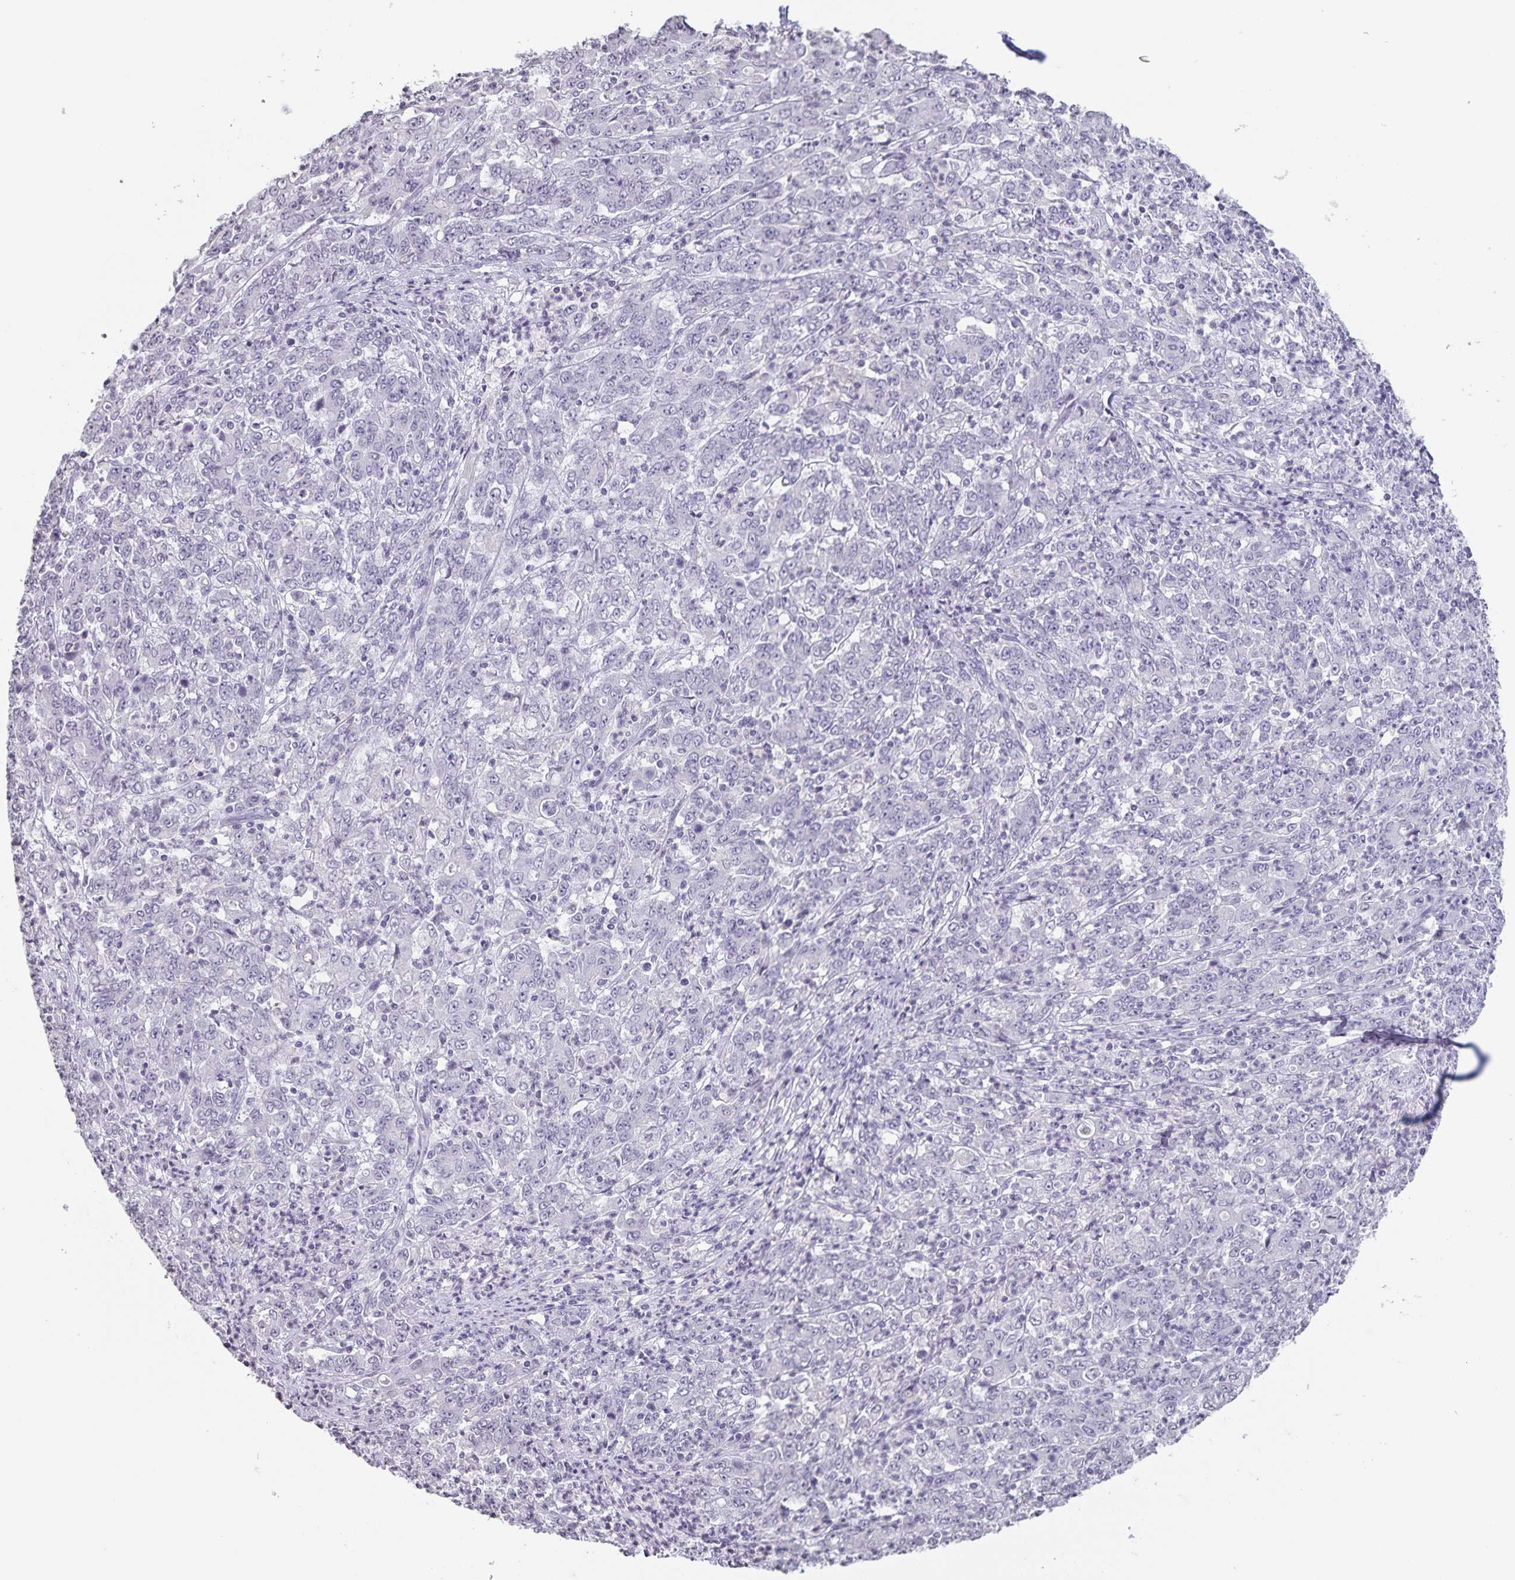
{"staining": {"intensity": "negative", "quantity": "none", "location": "none"}, "tissue": "stomach cancer", "cell_type": "Tumor cells", "image_type": "cancer", "snomed": [{"axis": "morphology", "description": "Adenocarcinoma, NOS"}, {"axis": "topography", "description": "Stomach, lower"}], "caption": "Immunohistochemistry photomicrograph of neoplastic tissue: human stomach cancer (adenocarcinoma) stained with DAB reveals no significant protein expression in tumor cells.", "gene": "AQP4", "patient": {"sex": "female", "age": 71}}